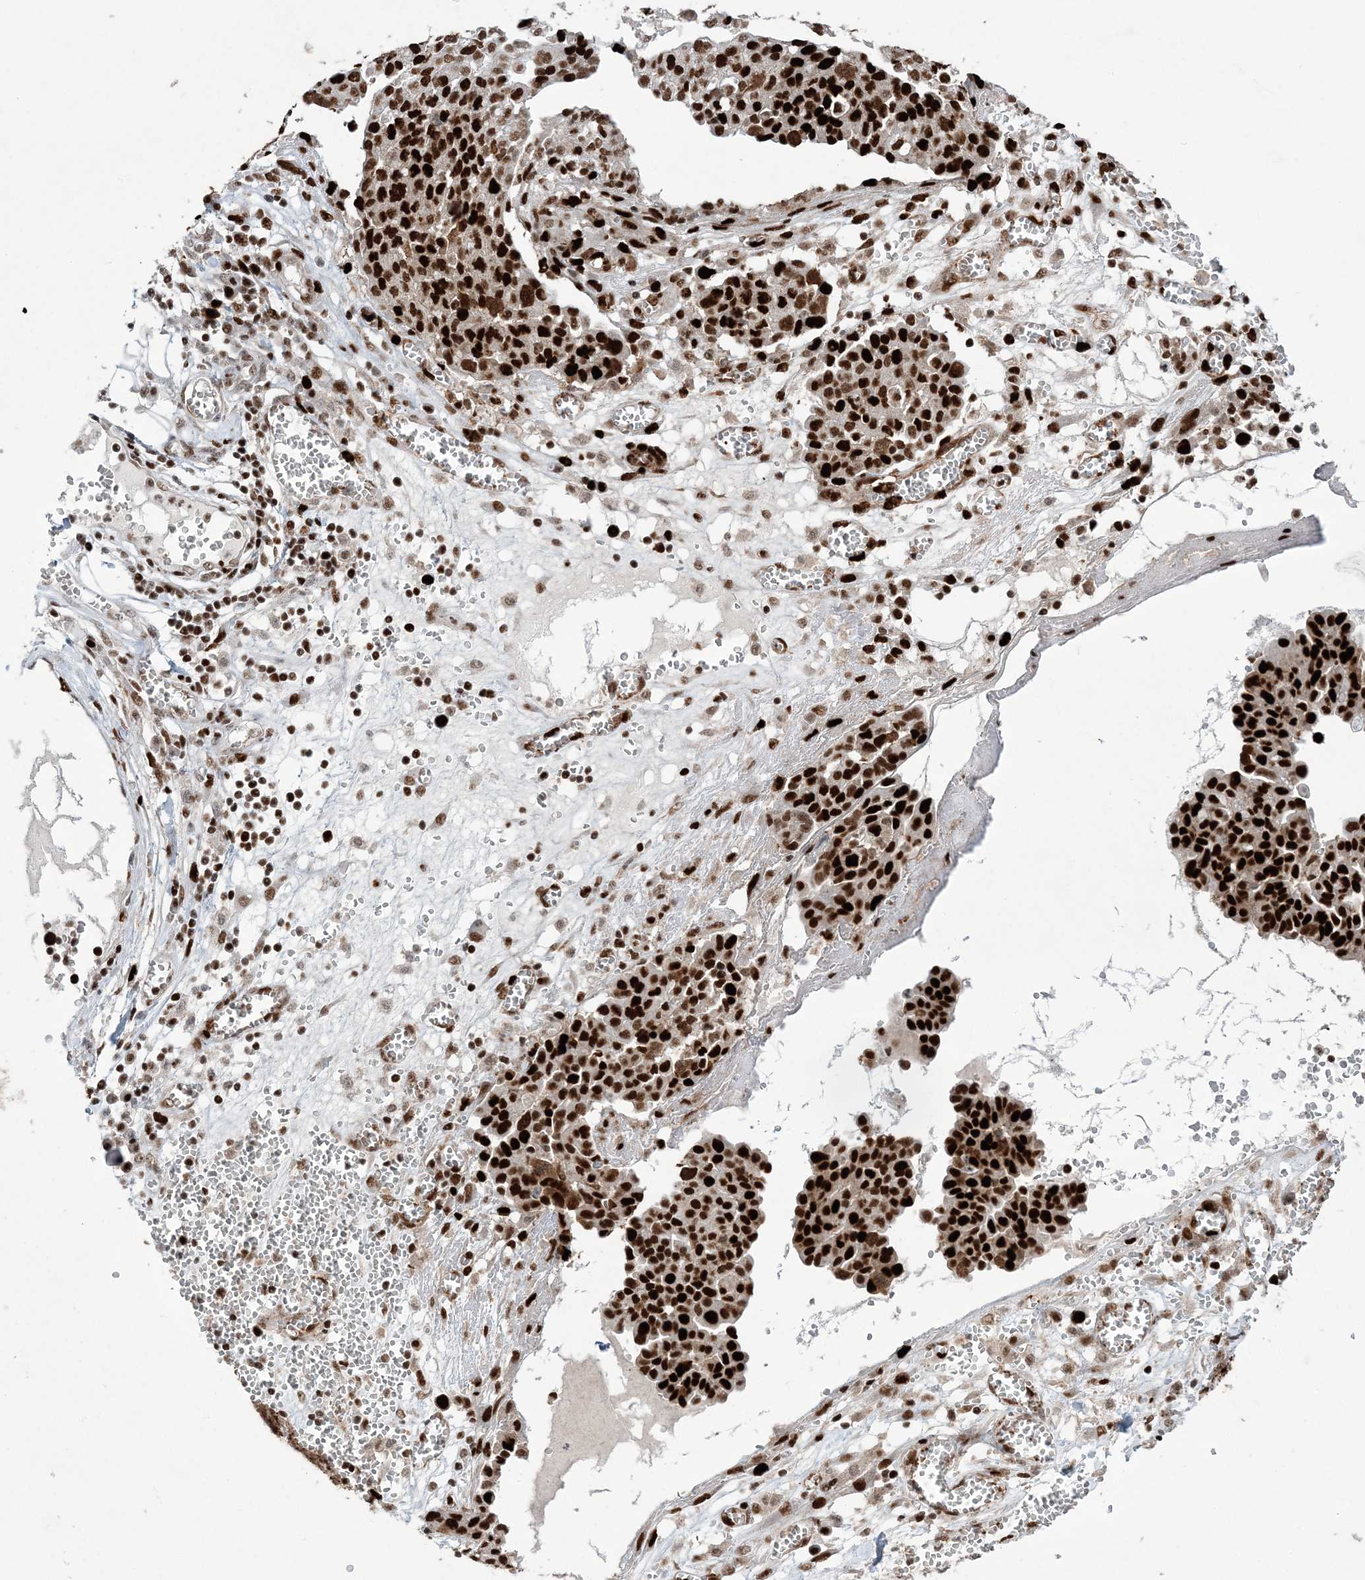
{"staining": {"intensity": "strong", "quantity": ">75%", "location": "nuclear"}, "tissue": "ovarian cancer", "cell_type": "Tumor cells", "image_type": "cancer", "snomed": [{"axis": "morphology", "description": "Cystadenocarcinoma, serous, NOS"}, {"axis": "topography", "description": "Soft tissue"}, {"axis": "topography", "description": "Ovary"}], "caption": "Immunohistochemical staining of ovarian cancer demonstrates strong nuclear protein positivity in approximately >75% of tumor cells.", "gene": "LIG1", "patient": {"sex": "female", "age": 57}}